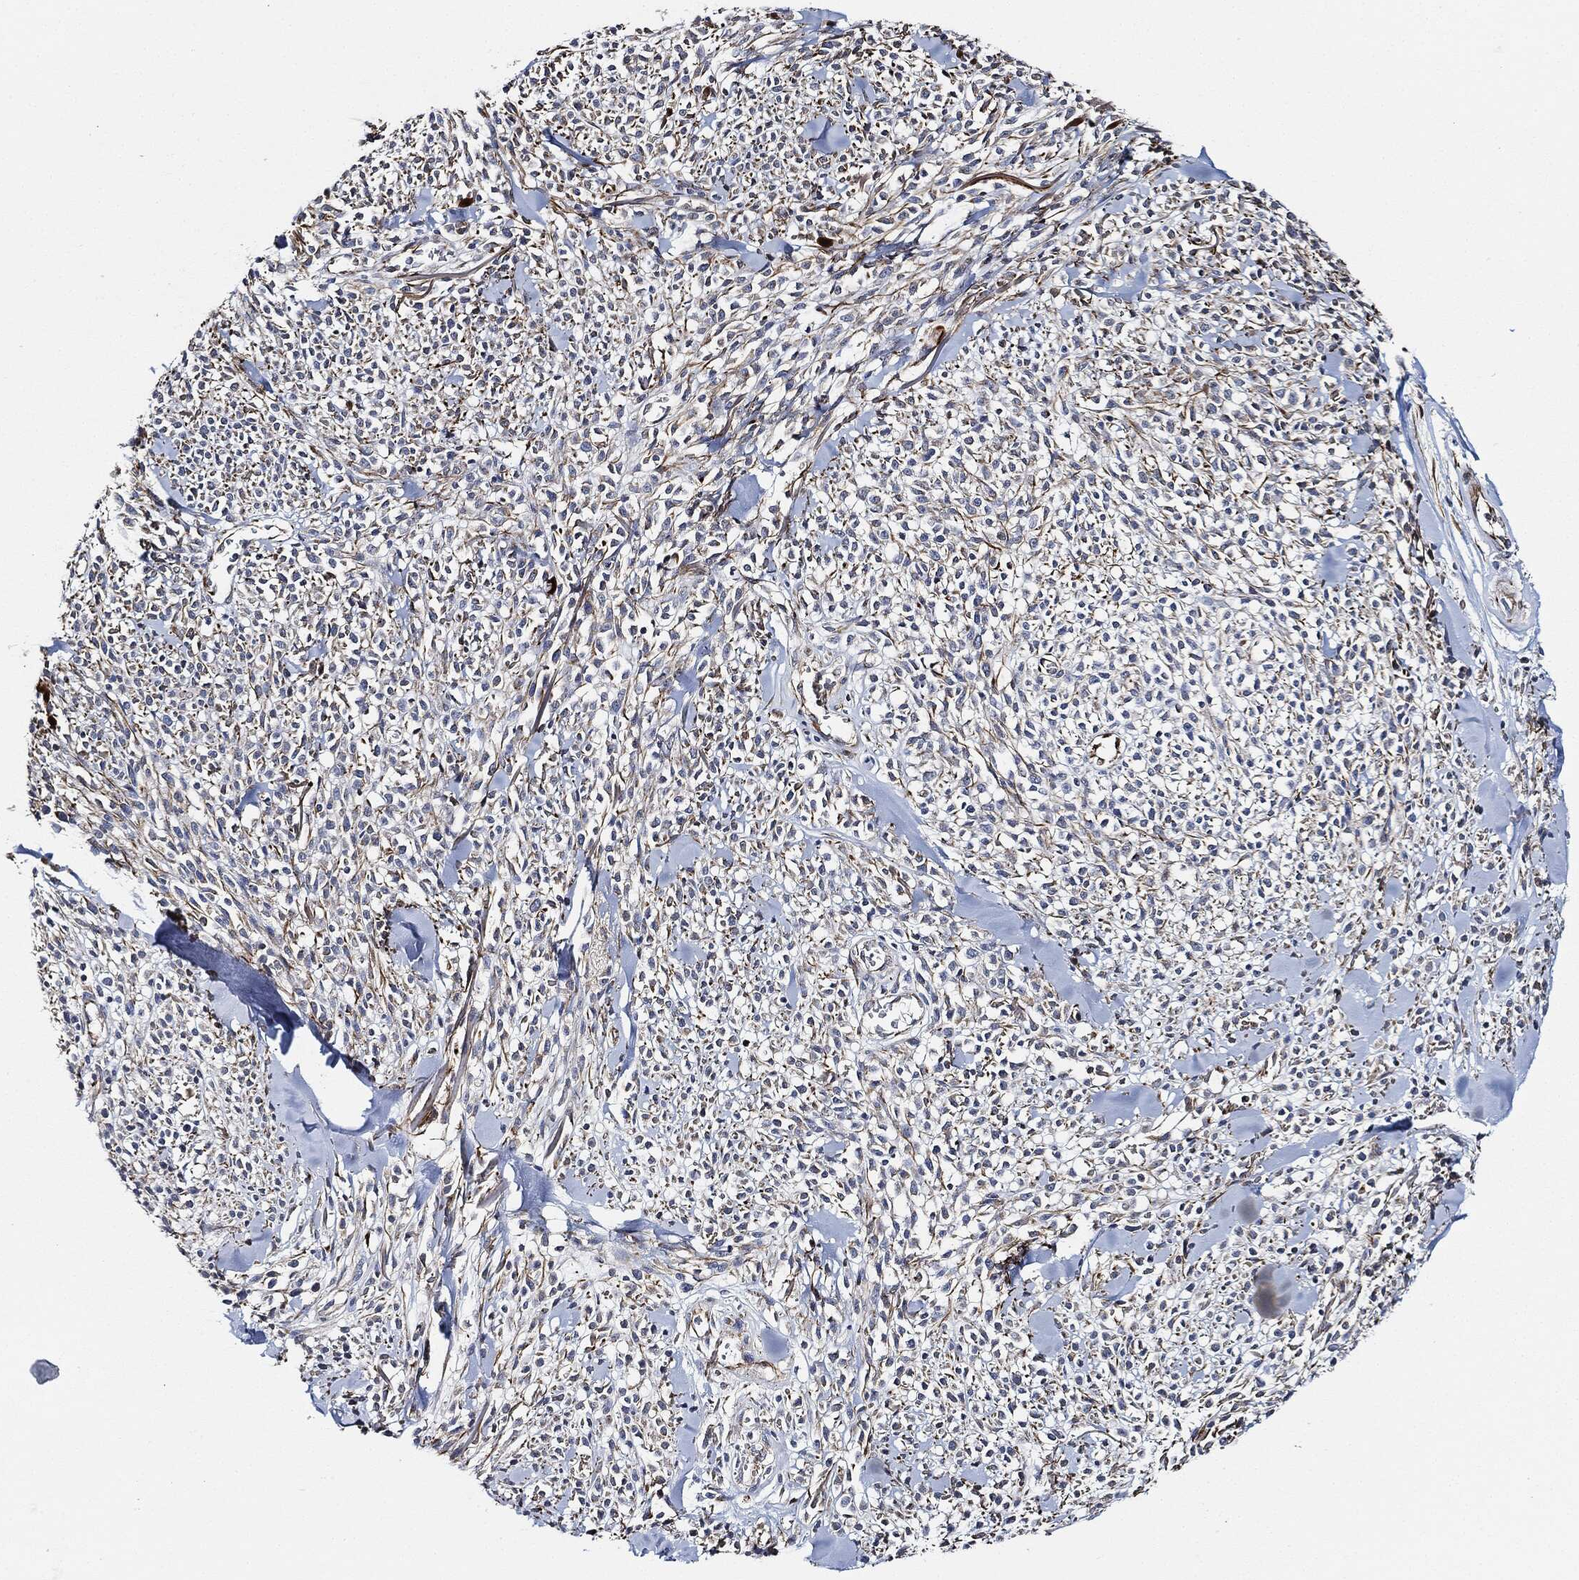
{"staining": {"intensity": "negative", "quantity": "none", "location": "none"}, "tissue": "melanoma", "cell_type": "Tumor cells", "image_type": "cancer", "snomed": [{"axis": "morphology", "description": "Malignant melanoma, NOS"}, {"axis": "topography", "description": "Skin"}, {"axis": "topography", "description": "Skin of trunk"}], "caption": "Tumor cells are negative for brown protein staining in melanoma.", "gene": "THSD1", "patient": {"sex": "male", "age": 74}}